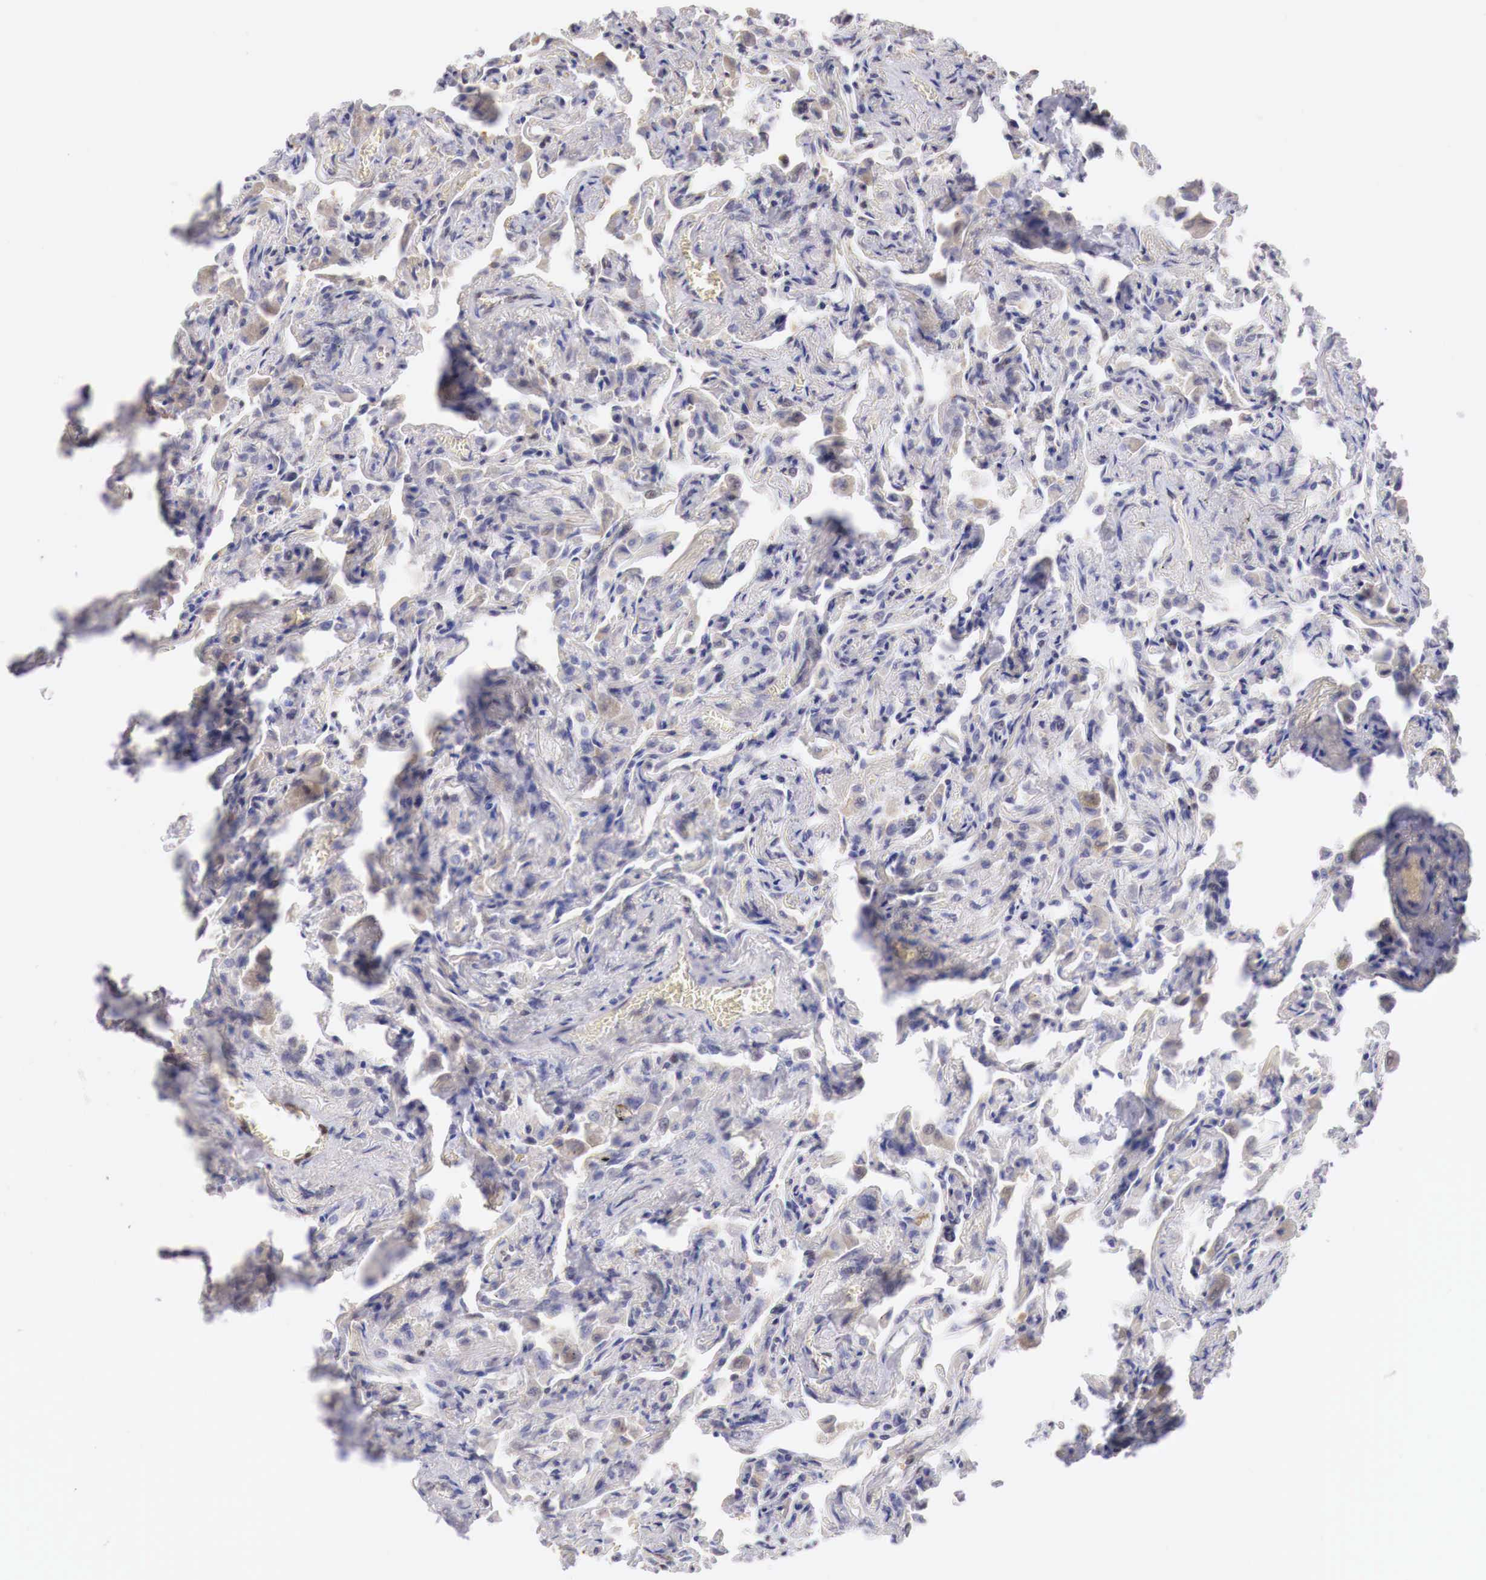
{"staining": {"intensity": "weak", "quantity": "25%-75%", "location": "cytoplasmic/membranous,nuclear"}, "tissue": "lung", "cell_type": "Alveolar cells", "image_type": "normal", "snomed": [{"axis": "morphology", "description": "Normal tissue, NOS"}, {"axis": "topography", "description": "Lung"}], "caption": "Lung stained with DAB (3,3'-diaminobenzidine) IHC reveals low levels of weak cytoplasmic/membranous,nuclear positivity in approximately 25%-75% of alveolar cells. (DAB (3,3'-diaminobenzidine) IHC, brown staining for protein, blue staining for nuclei).", "gene": "PABIR2", "patient": {"sex": "male", "age": 73}}